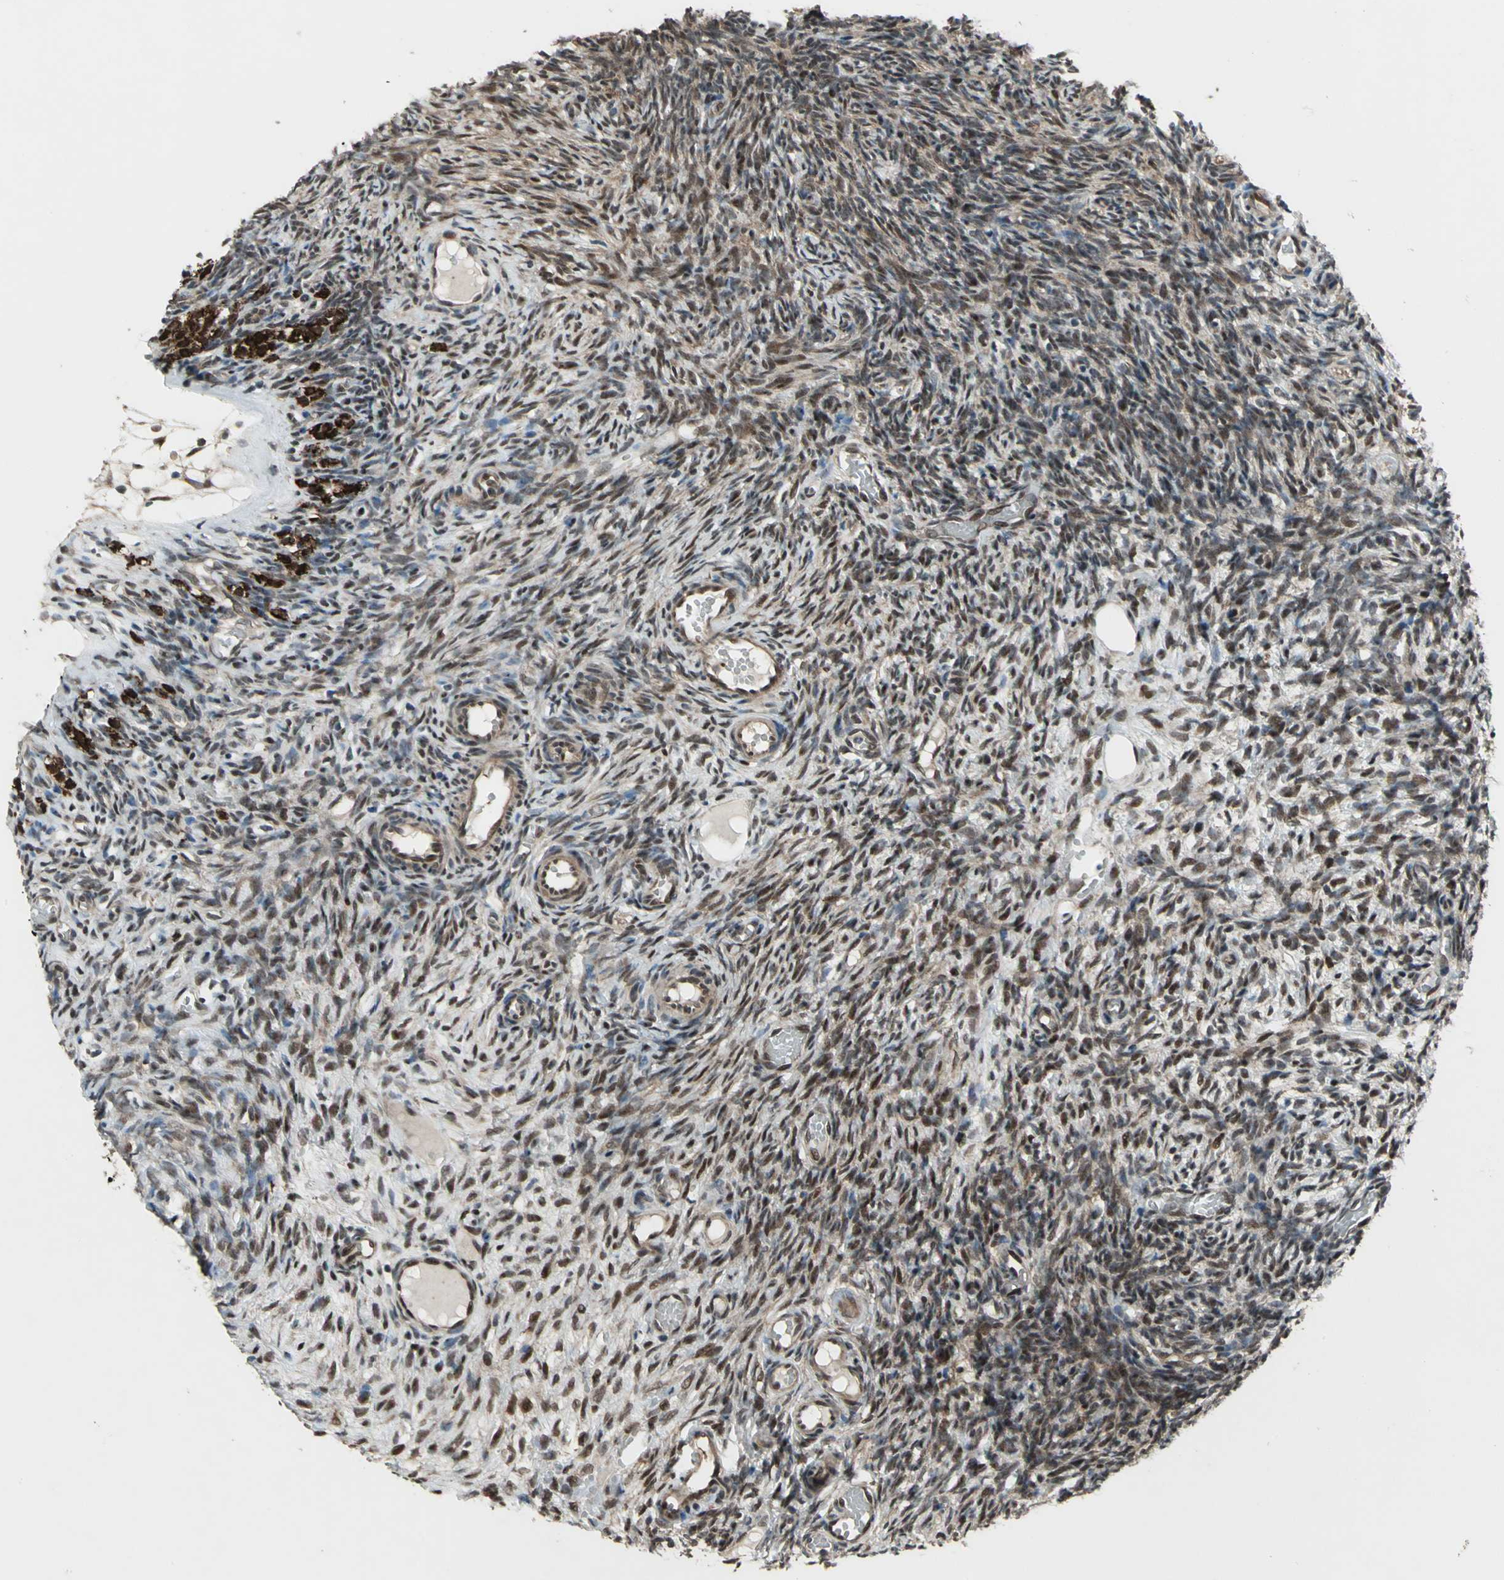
{"staining": {"intensity": "moderate", "quantity": "25%-75%", "location": "cytoplasmic/membranous,nuclear"}, "tissue": "ovary", "cell_type": "Ovarian stroma cells", "image_type": "normal", "snomed": [{"axis": "morphology", "description": "Normal tissue, NOS"}, {"axis": "topography", "description": "Ovary"}], "caption": "High-magnification brightfield microscopy of benign ovary stained with DAB (3,3'-diaminobenzidine) (brown) and counterstained with hematoxylin (blue). ovarian stroma cells exhibit moderate cytoplasmic/membranous,nuclear staining is appreciated in about25%-75% of cells. Using DAB (brown) and hematoxylin (blue) stains, captured at high magnification using brightfield microscopy.", "gene": "COPS5", "patient": {"sex": "female", "age": 35}}